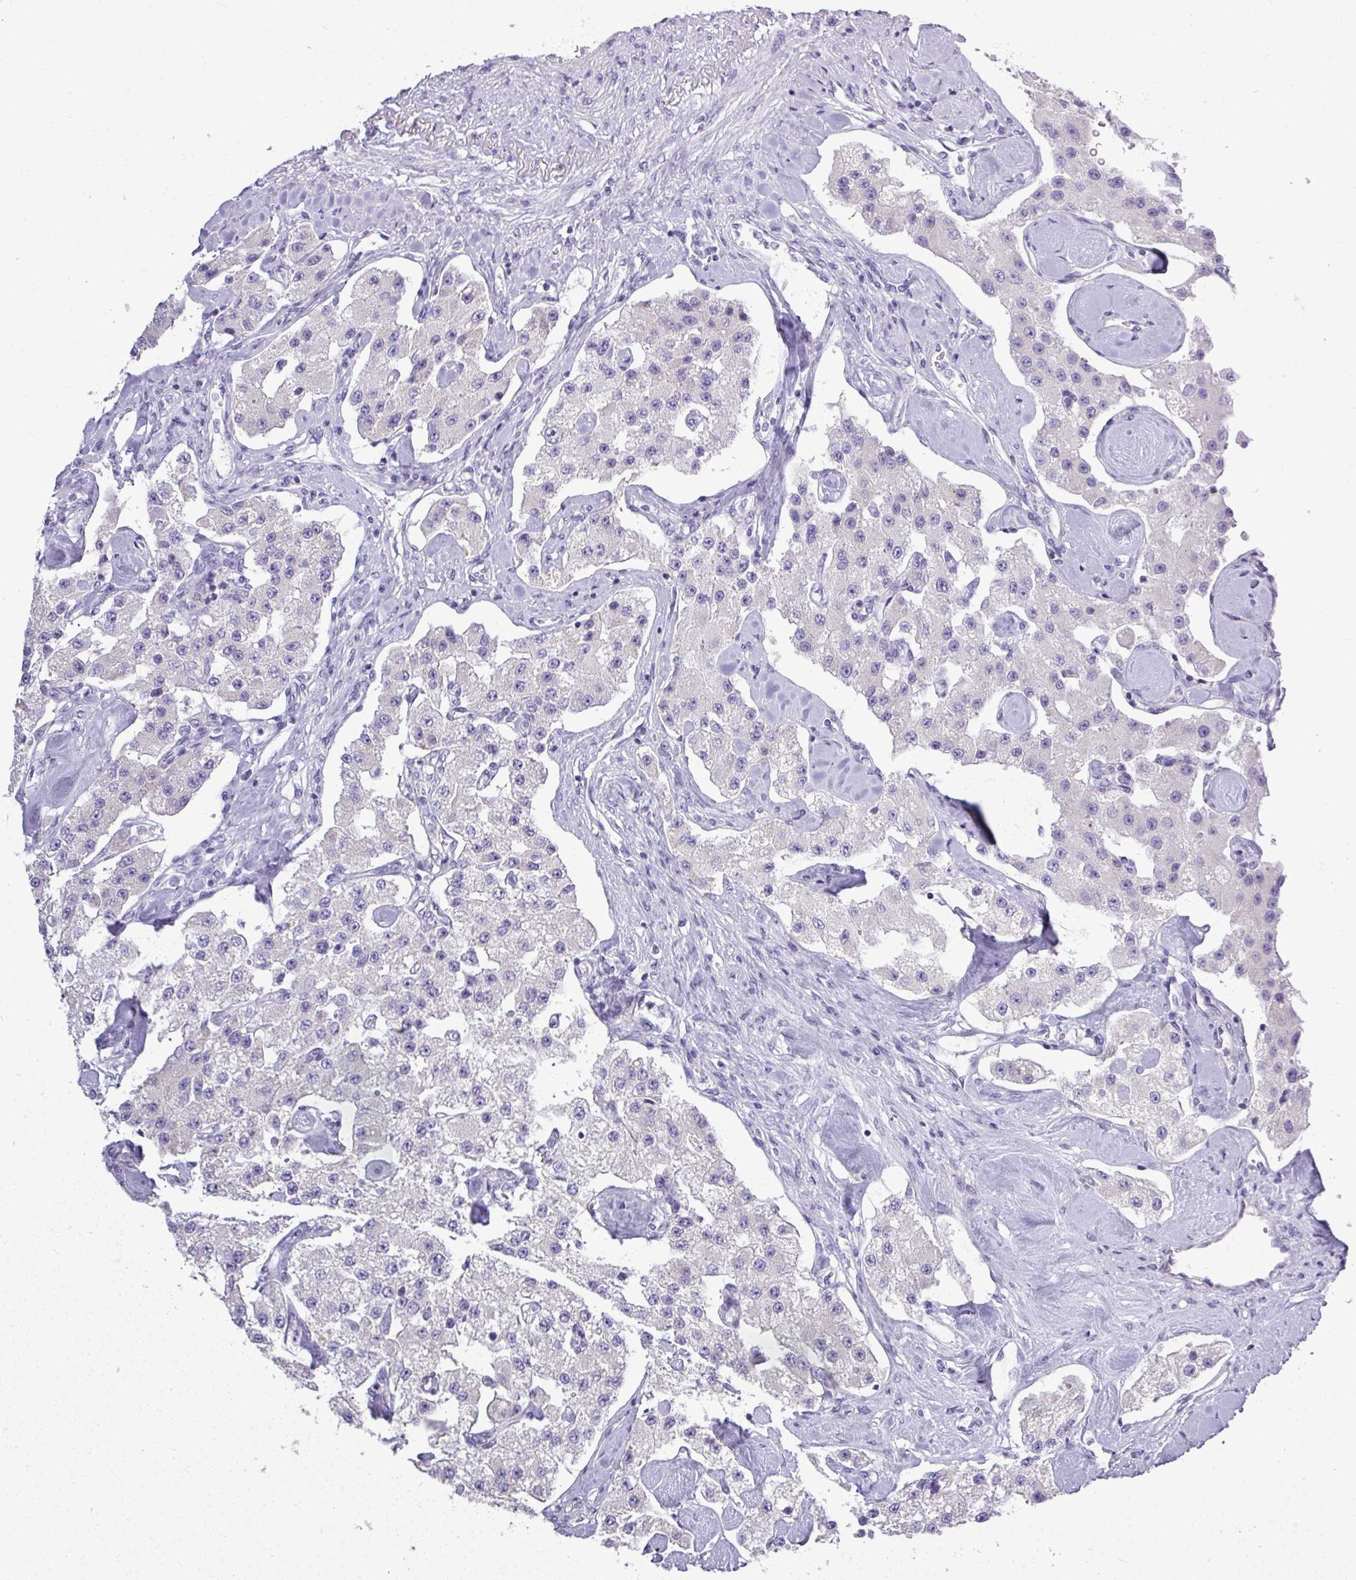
{"staining": {"intensity": "negative", "quantity": "none", "location": "none"}, "tissue": "carcinoid", "cell_type": "Tumor cells", "image_type": "cancer", "snomed": [{"axis": "morphology", "description": "Carcinoid, malignant, NOS"}, {"axis": "topography", "description": "Pancreas"}], "caption": "Tumor cells show no significant protein expression in carcinoid (malignant). The staining is performed using DAB brown chromogen with nuclei counter-stained in using hematoxylin.", "gene": "STAT5A", "patient": {"sex": "male", "age": 41}}